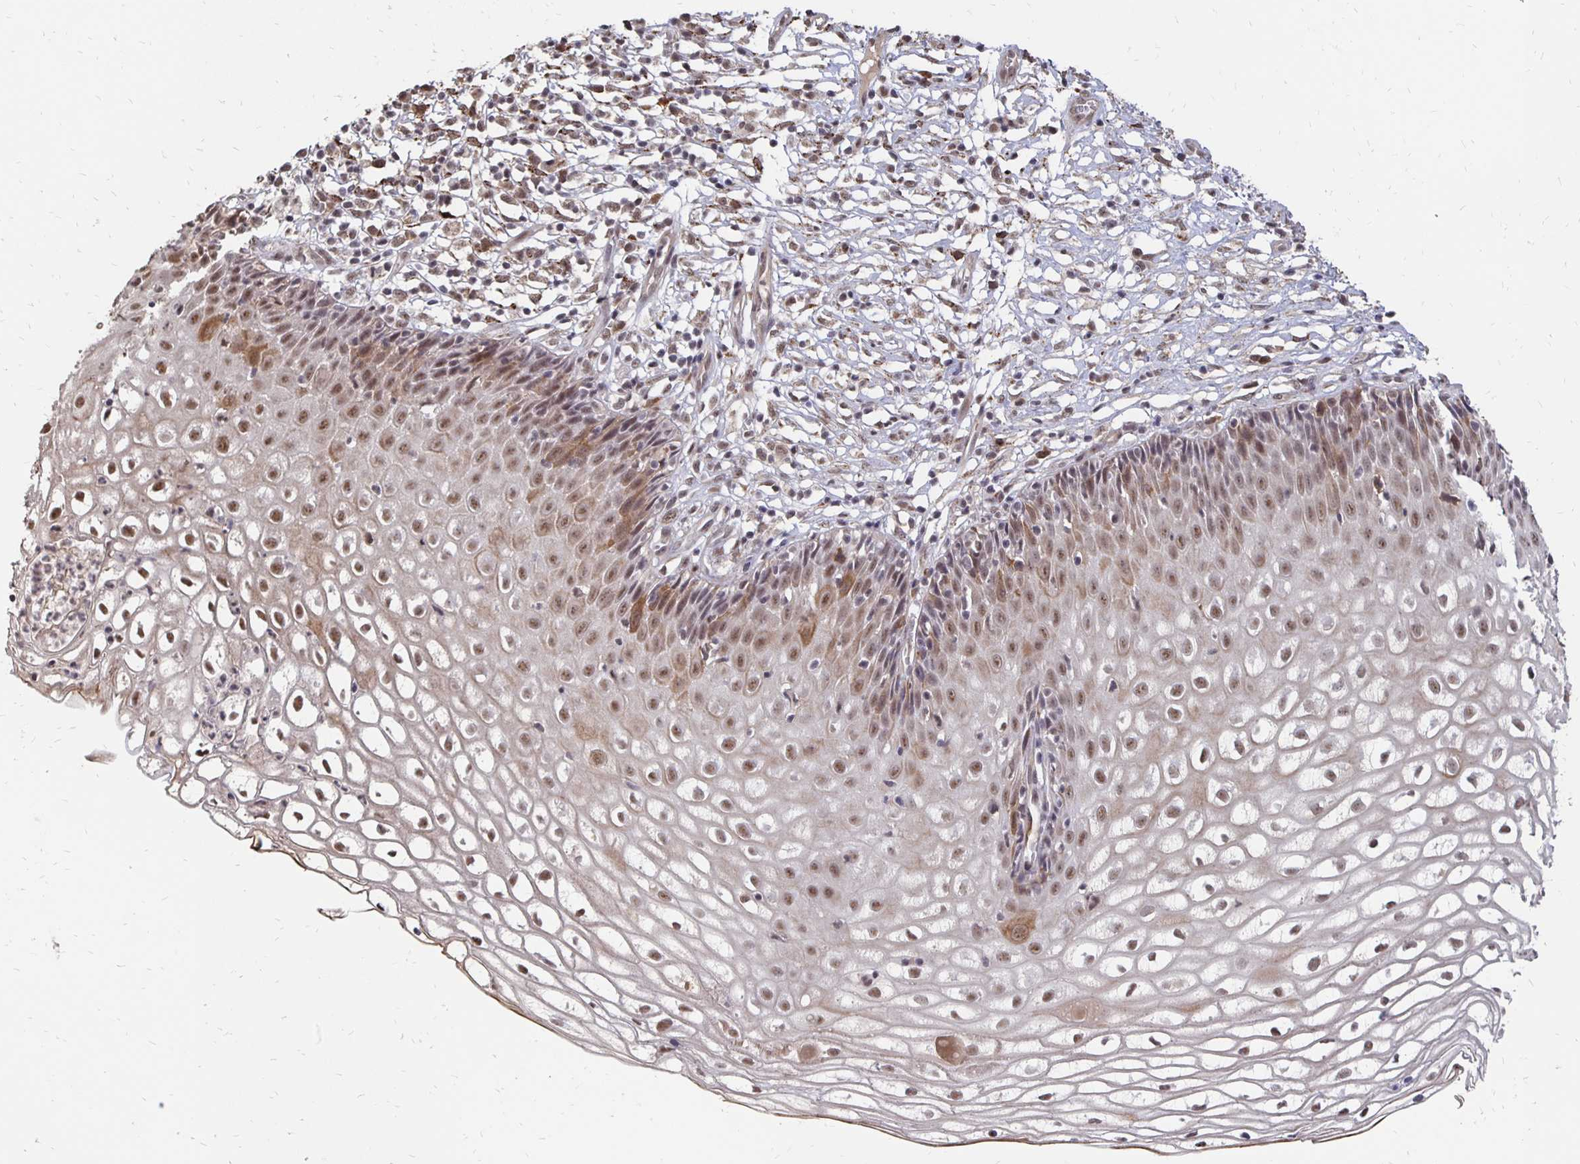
{"staining": {"intensity": "weak", "quantity": ">75%", "location": "nuclear"}, "tissue": "cervix", "cell_type": "Glandular cells", "image_type": "normal", "snomed": [{"axis": "morphology", "description": "Normal tissue, NOS"}, {"axis": "topography", "description": "Cervix"}], "caption": "Protein expression analysis of normal cervix exhibits weak nuclear staining in approximately >75% of glandular cells.", "gene": "CLASRP", "patient": {"sex": "female", "age": 36}}